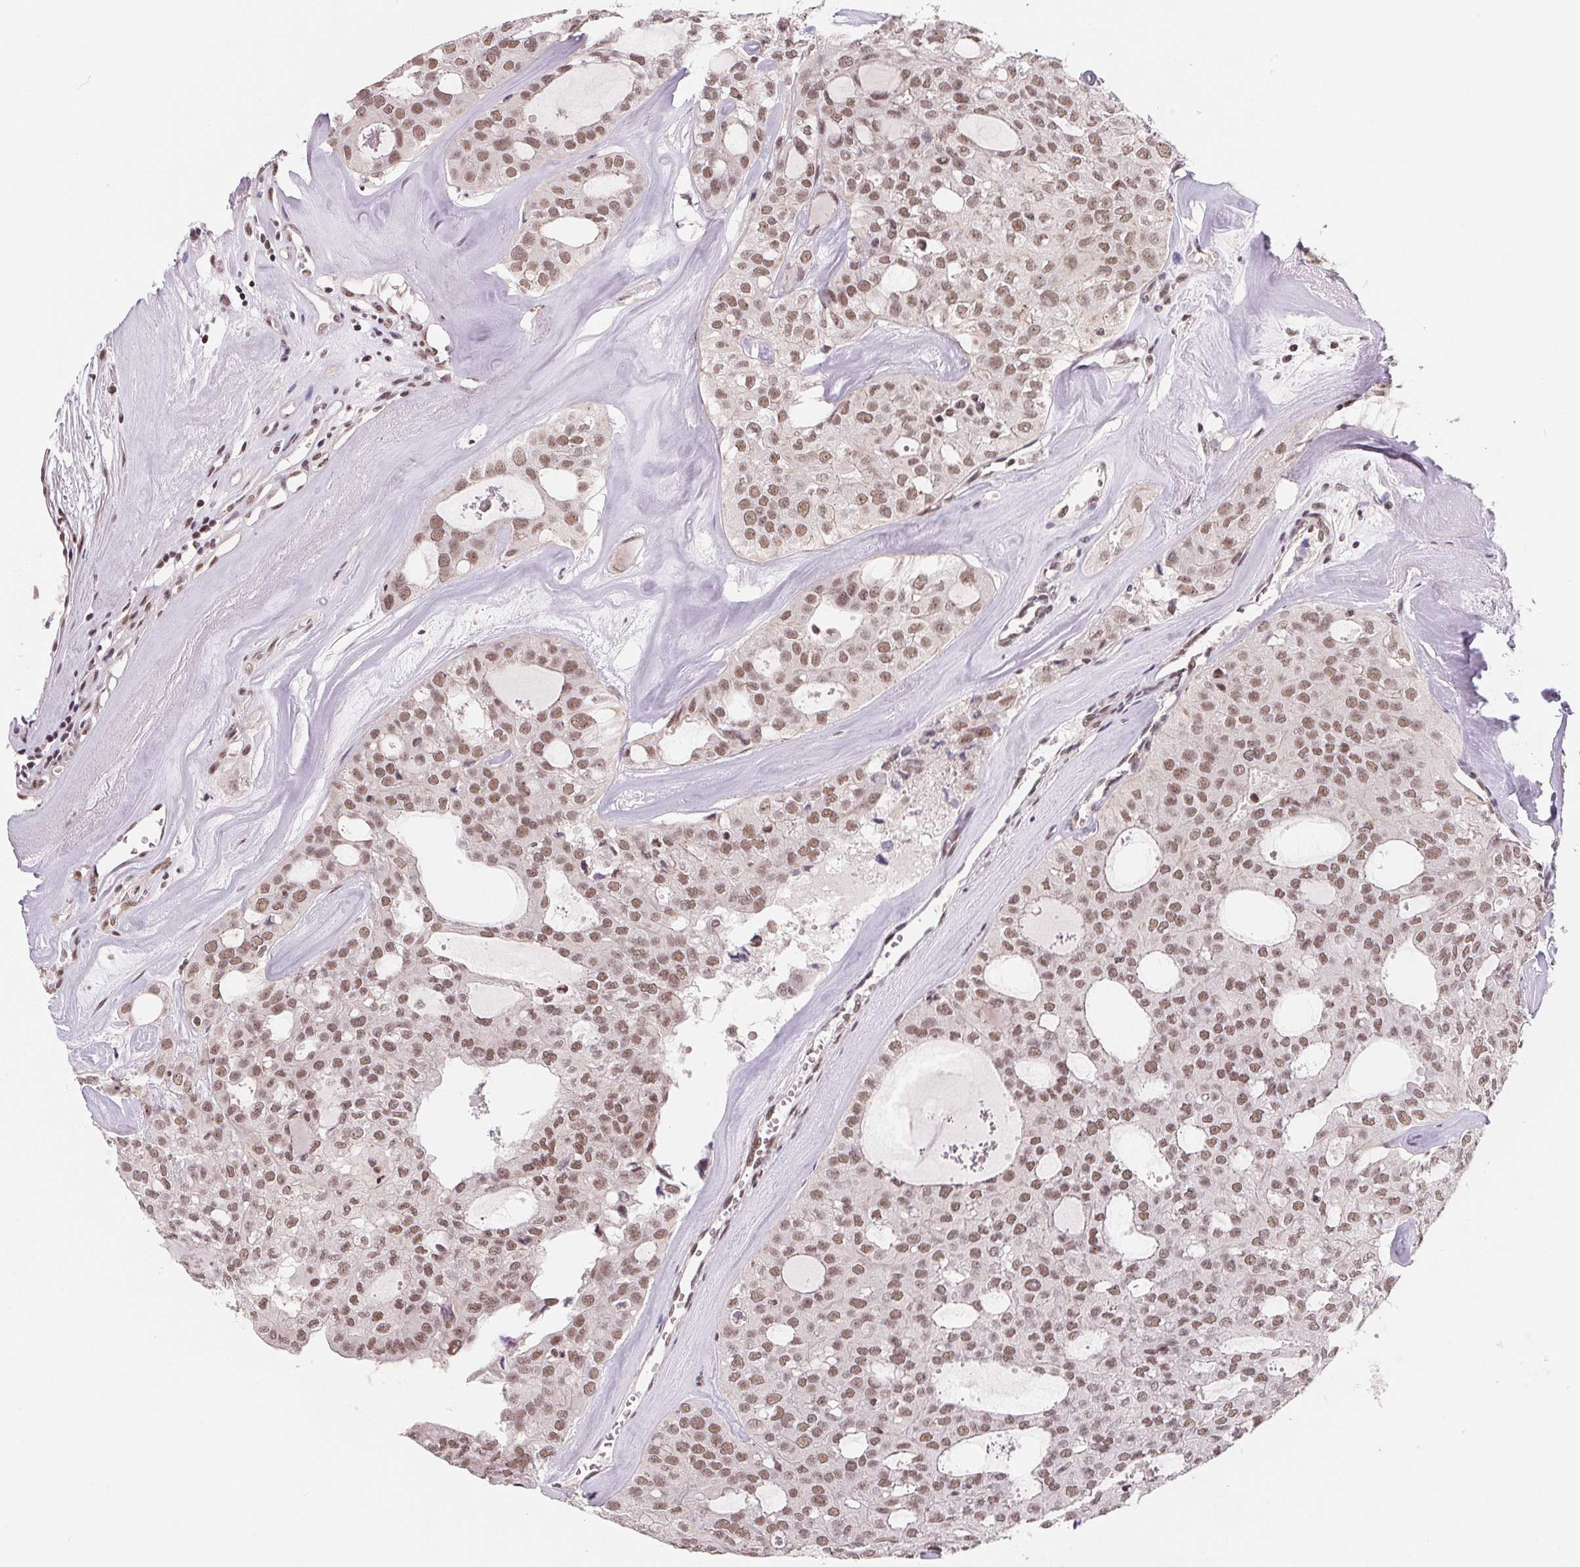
{"staining": {"intensity": "moderate", "quantity": ">75%", "location": "nuclear"}, "tissue": "thyroid cancer", "cell_type": "Tumor cells", "image_type": "cancer", "snomed": [{"axis": "morphology", "description": "Follicular adenoma carcinoma, NOS"}, {"axis": "topography", "description": "Thyroid gland"}], "caption": "Protein expression analysis of human thyroid cancer (follicular adenoma carcinoma) reveals moderate nuclear expression in approximately >75% of tumor cells.", "gene": "TCERG1", "patient": {"sex": "male", "age": 75}}